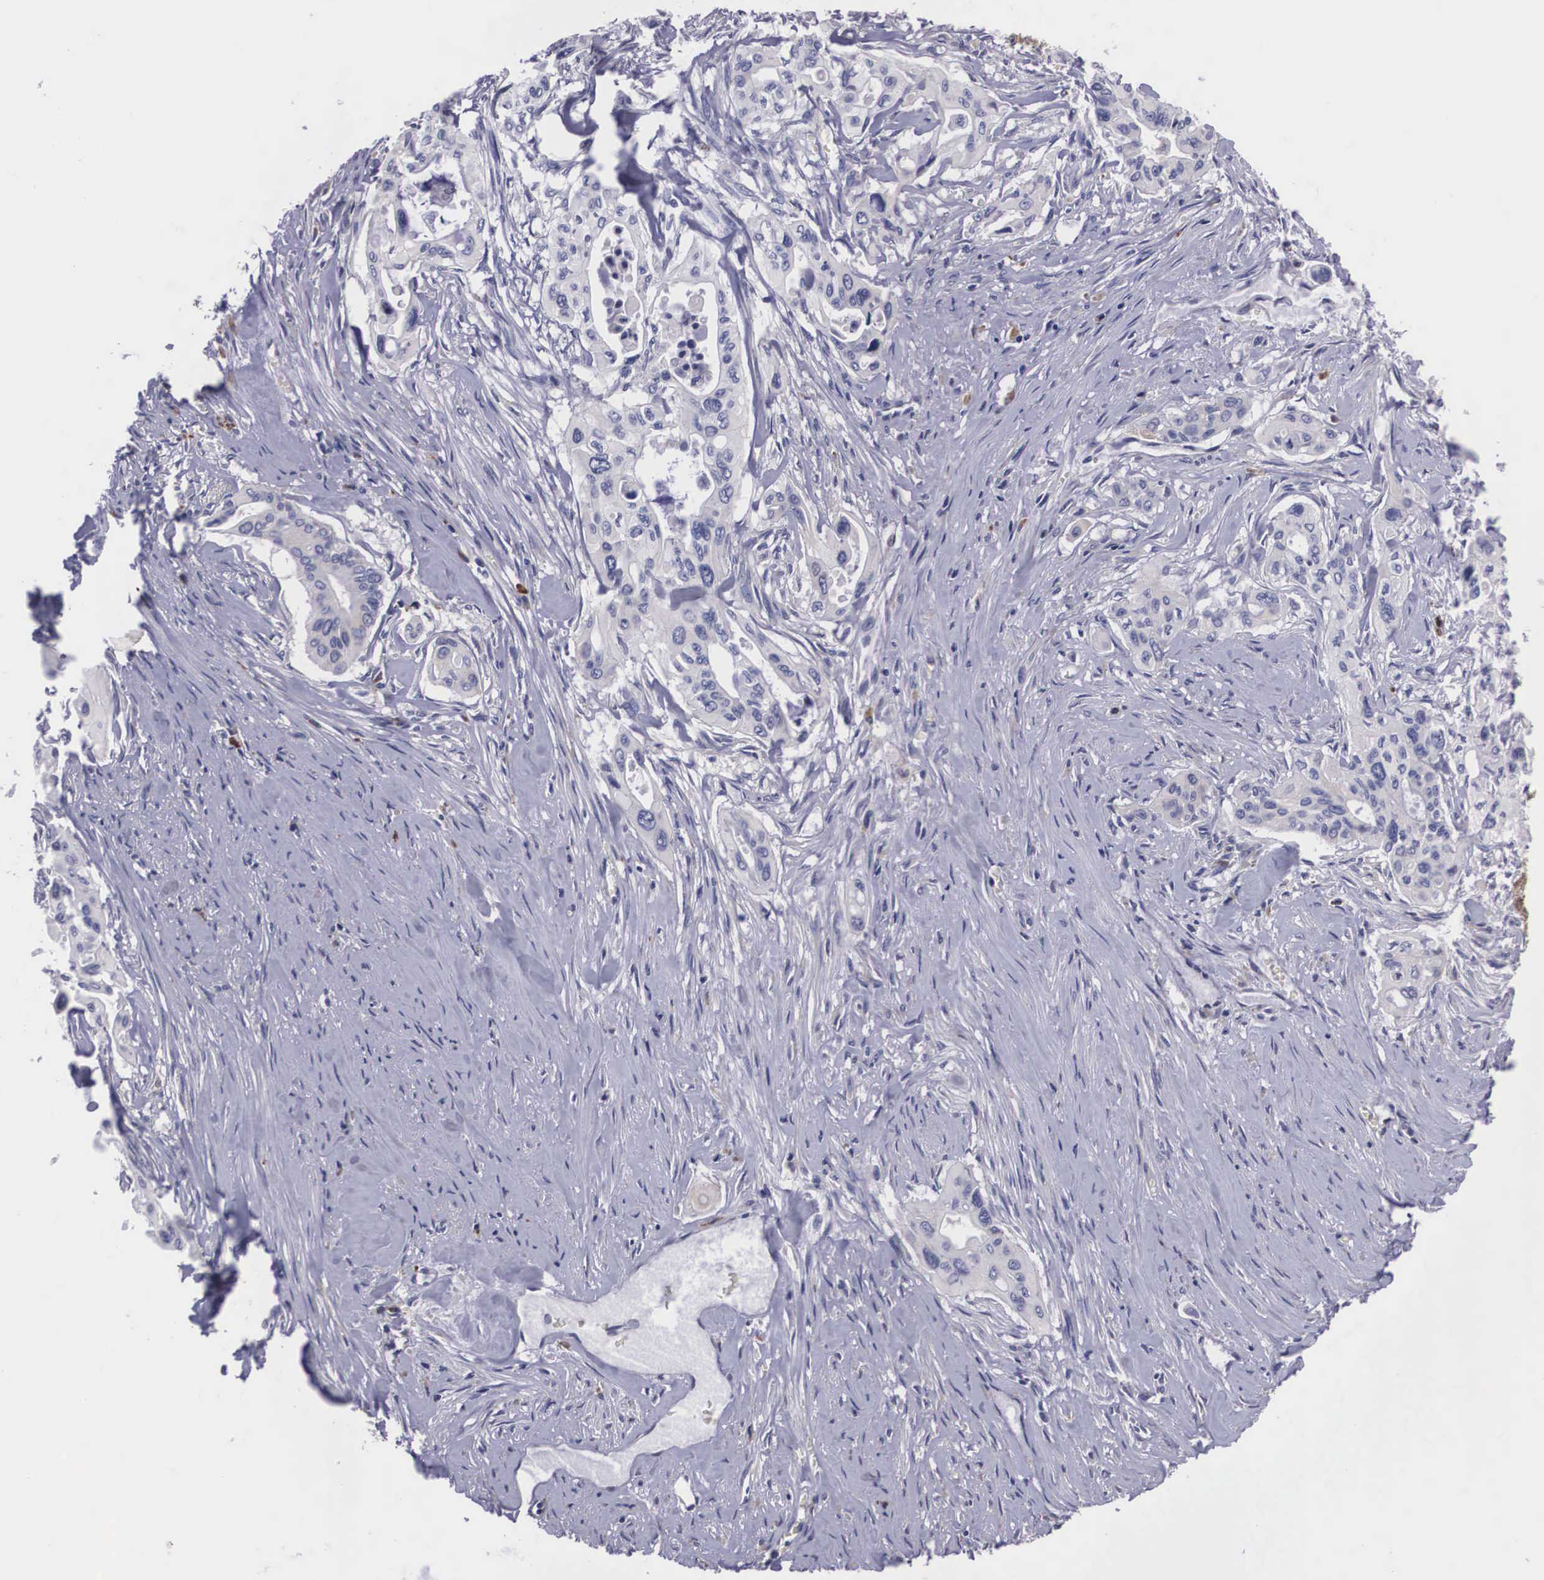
{"staining": {"intensity": "negative", "quantity": "none", "location": "none"}, "tissue": "pancreatic cancer", "cell_type": "Tumor cells", "image_type": "cancer", "snomed": [{"axis": "morphology", "description": "Adenocarcinoma, NOS"}, {"axis": "topography", "description": "Pancreas"}], "caption": "Human pancreatic adenocarcinoma stained for a protein using immunohistochemistry displays no expression in tumor cells.", "gene": "CRELD2", "patient": {"sex": "male", "age": 77}}